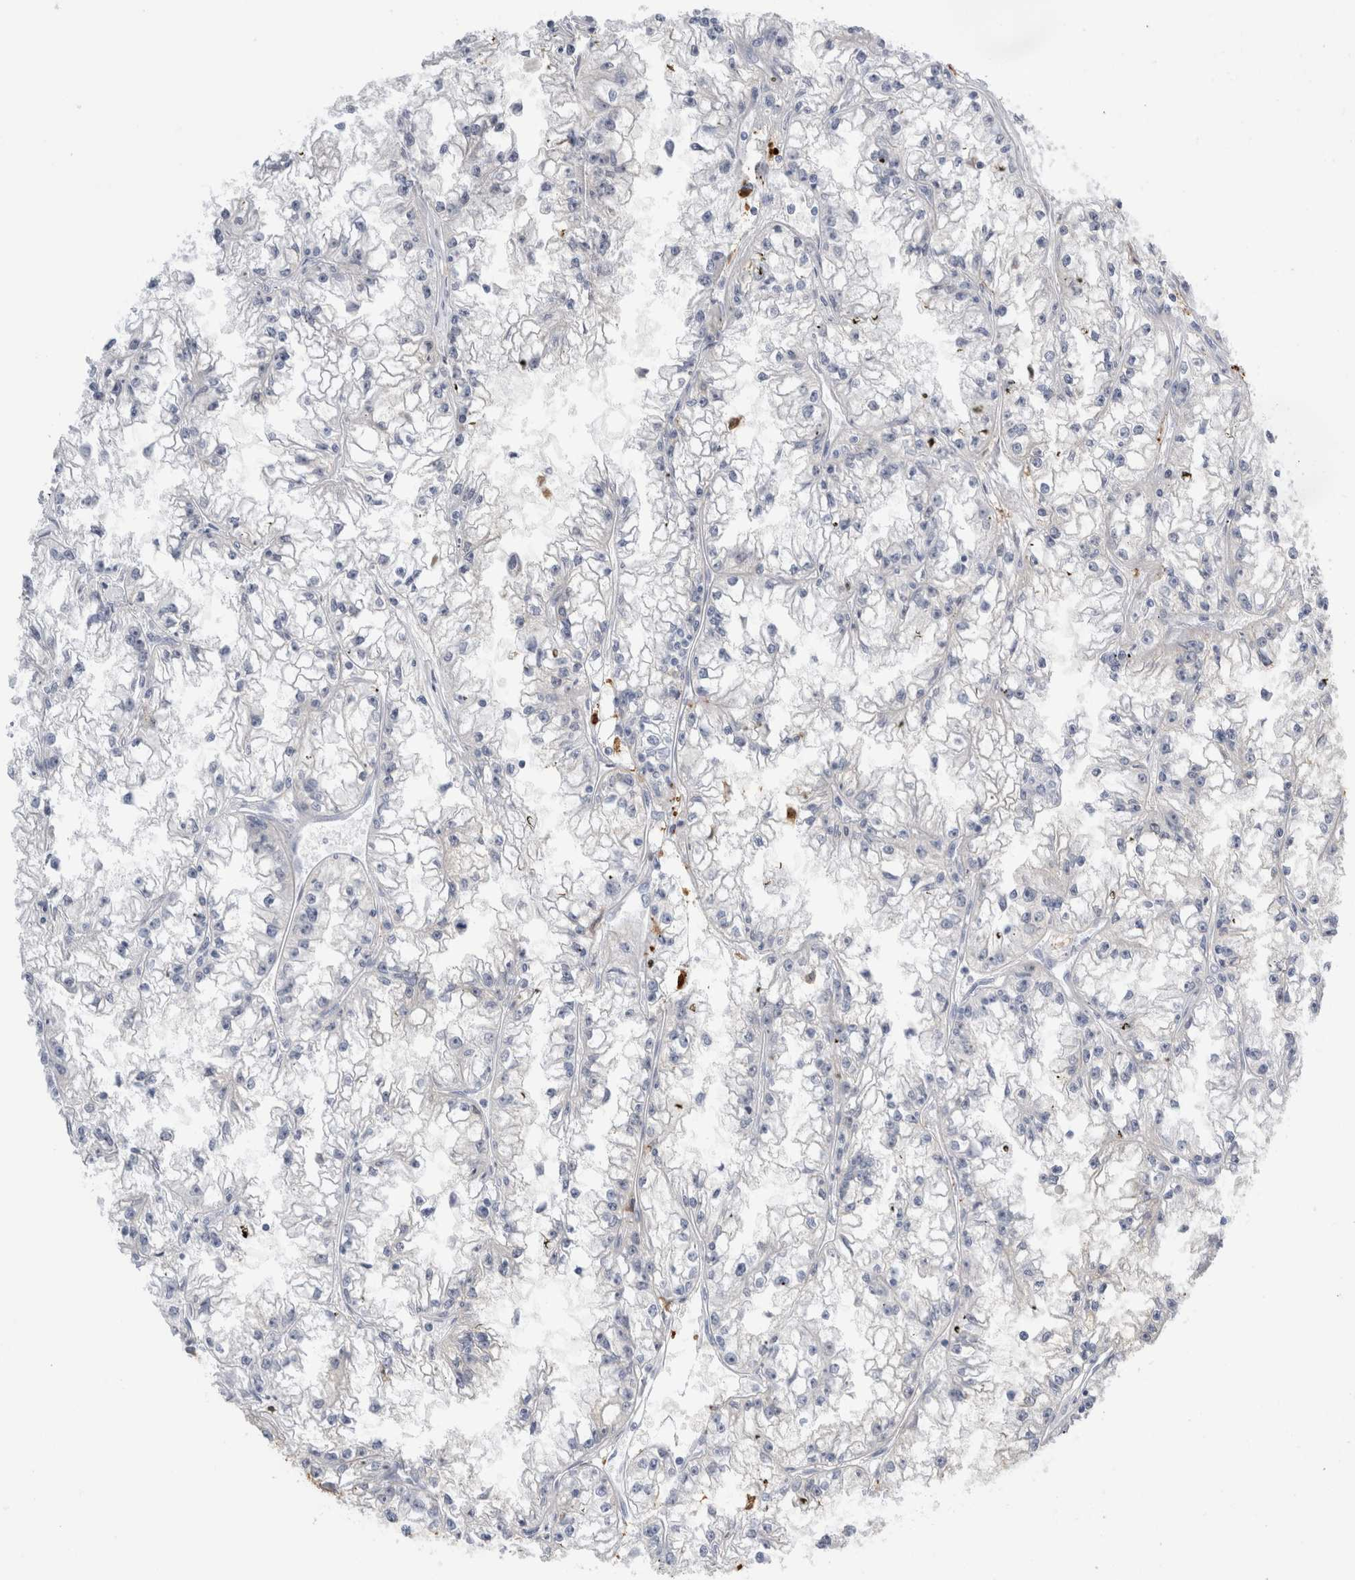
{"staining": {"intensity": "negative", "quantity": "none", "location": "none"}, "tissue": "renal cancer", "cell_type": "Tumor cells", "image_type": "cancer", "snomed": [{"axis": "morphology", "description": "Adenocarcinoma, NOS"}, {"axis": "topography", "description": "Kidney"}], "caption": "An immunohistochemistry image of renal cancer (adenocarcinoma) is shown. There is no staining in tumor cells of renal cancer (adenocarcinoma).", "gene": "NAPEPLD", "patient": {"sex": "male", "age": 56}}